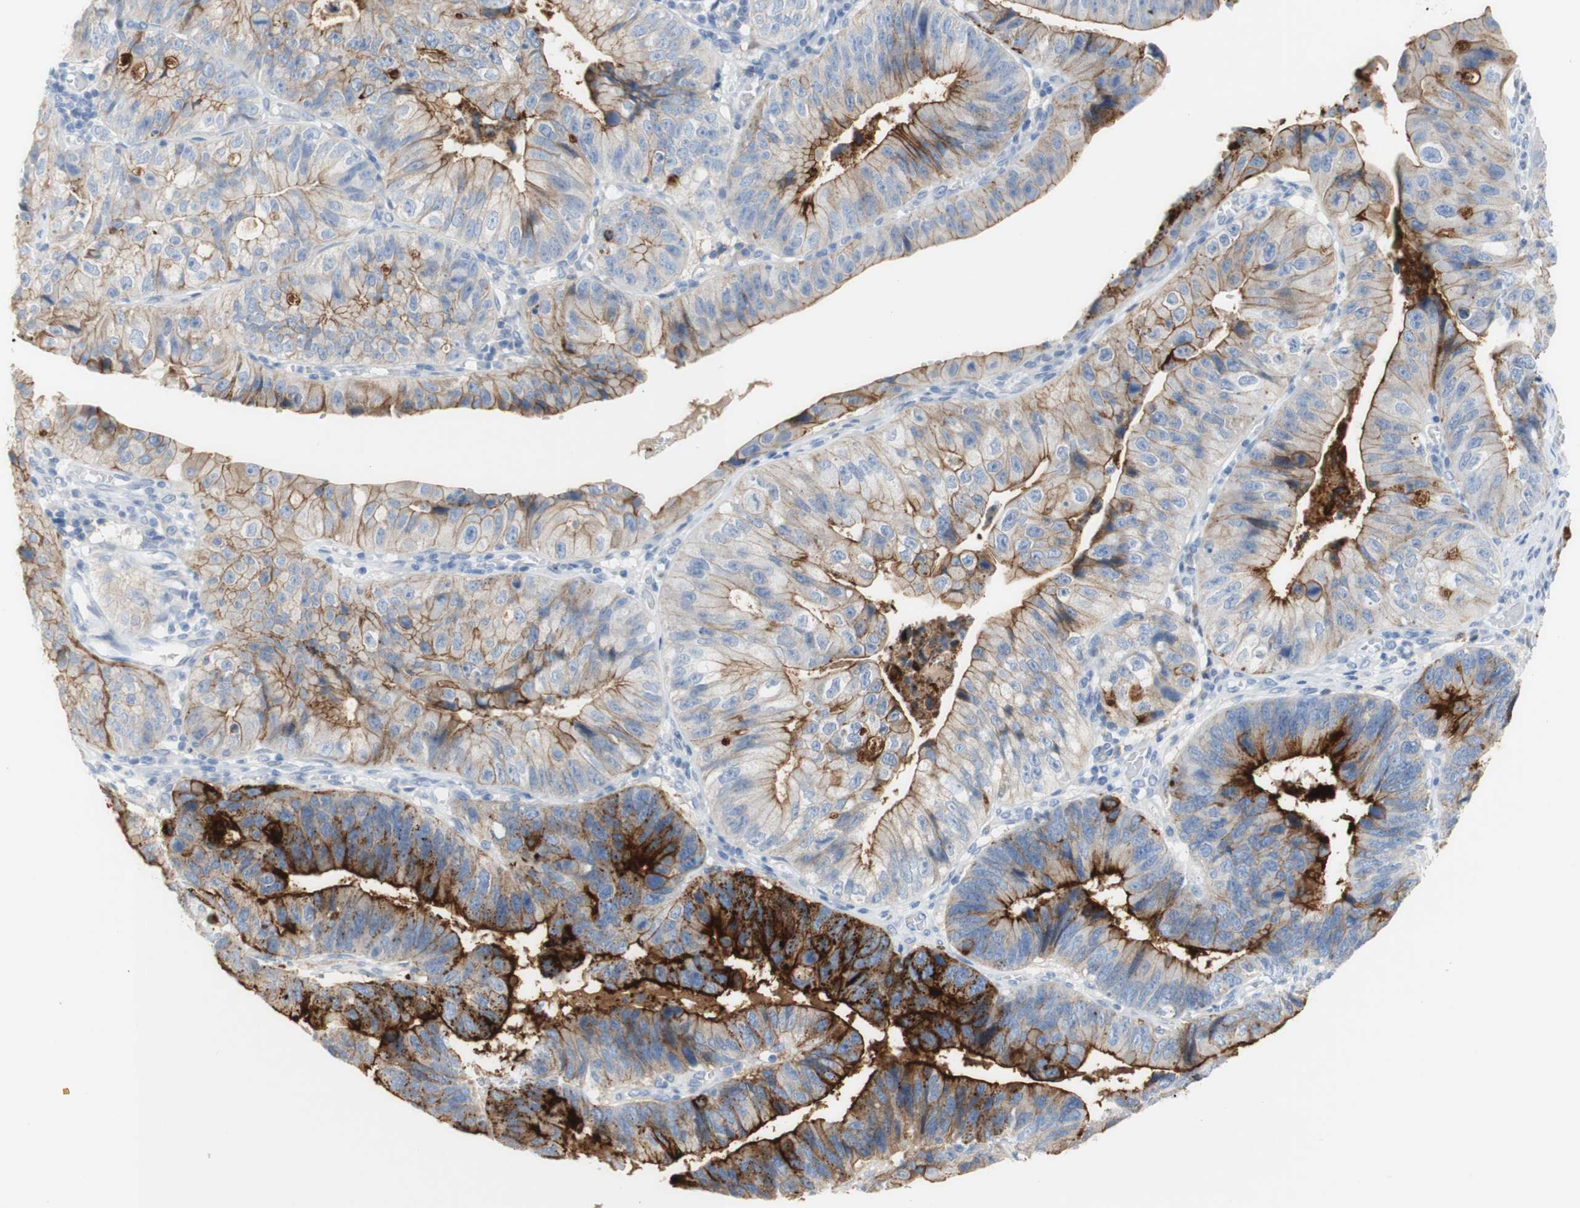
{"staining": {"intensity": "moderate", "quantity": ">75%", "location": "cytoplasmic/membranous"}, "tissue": "stomach cancer", "cell_type": "Tumor cells", "image_type": "cancer", "snomed": [{"axis": "morphology", "description": "Adenocarcinoma, NOS"}, {"axis": "topography", "description": "Stomach"}], "caption": "Stomach cancer was stained to show a protein in brown. There is medium levels of moderate cytoplasmic/membranous expression in approximately >75% of tumor cells.", "gene": "DSC2", "patient": {"sex": "male", "age": 59}}